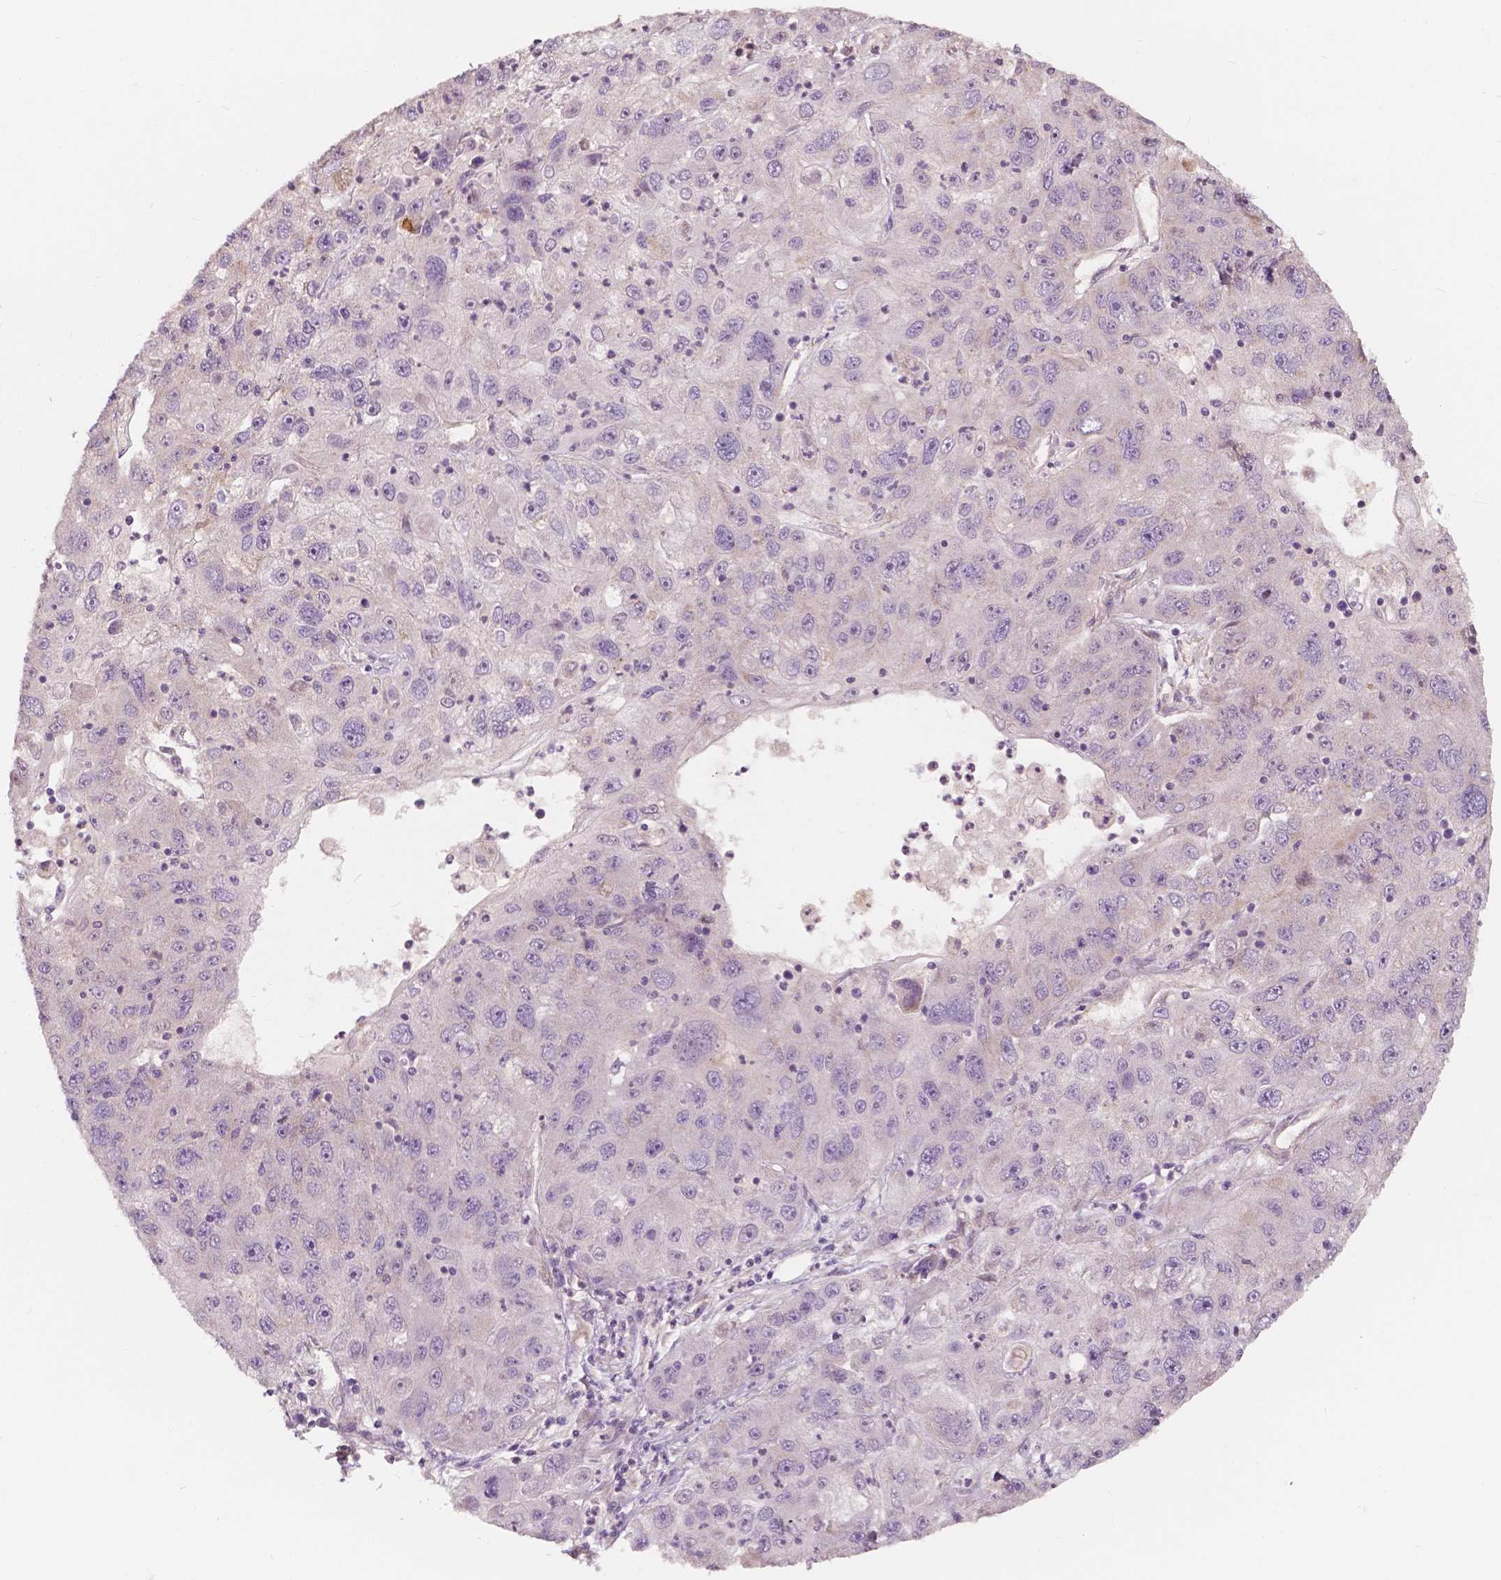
{"staining": {"intensity": "negative", "quantity": "none", "location": "none"}, "tissue": "stomach cancer", "cell_type": "Tumor cells", "image_type": "cancer", "snomed": [{"axis": "morphology", "description": "Adenocarcinoma, NOS"}, {"axis": "topography", "description": "Stomach"}], "caption": "Tumor cells show no significant protein positivity in adenocarcinoma (stomach). The staining was performed using DAB to visualize the protein expression in brown, while the nuclei were stained in blue with hematoxylin (Magnification: 20x).", "gene": "NDUFA10", "patient": {"sex": "male", "age": 56}}